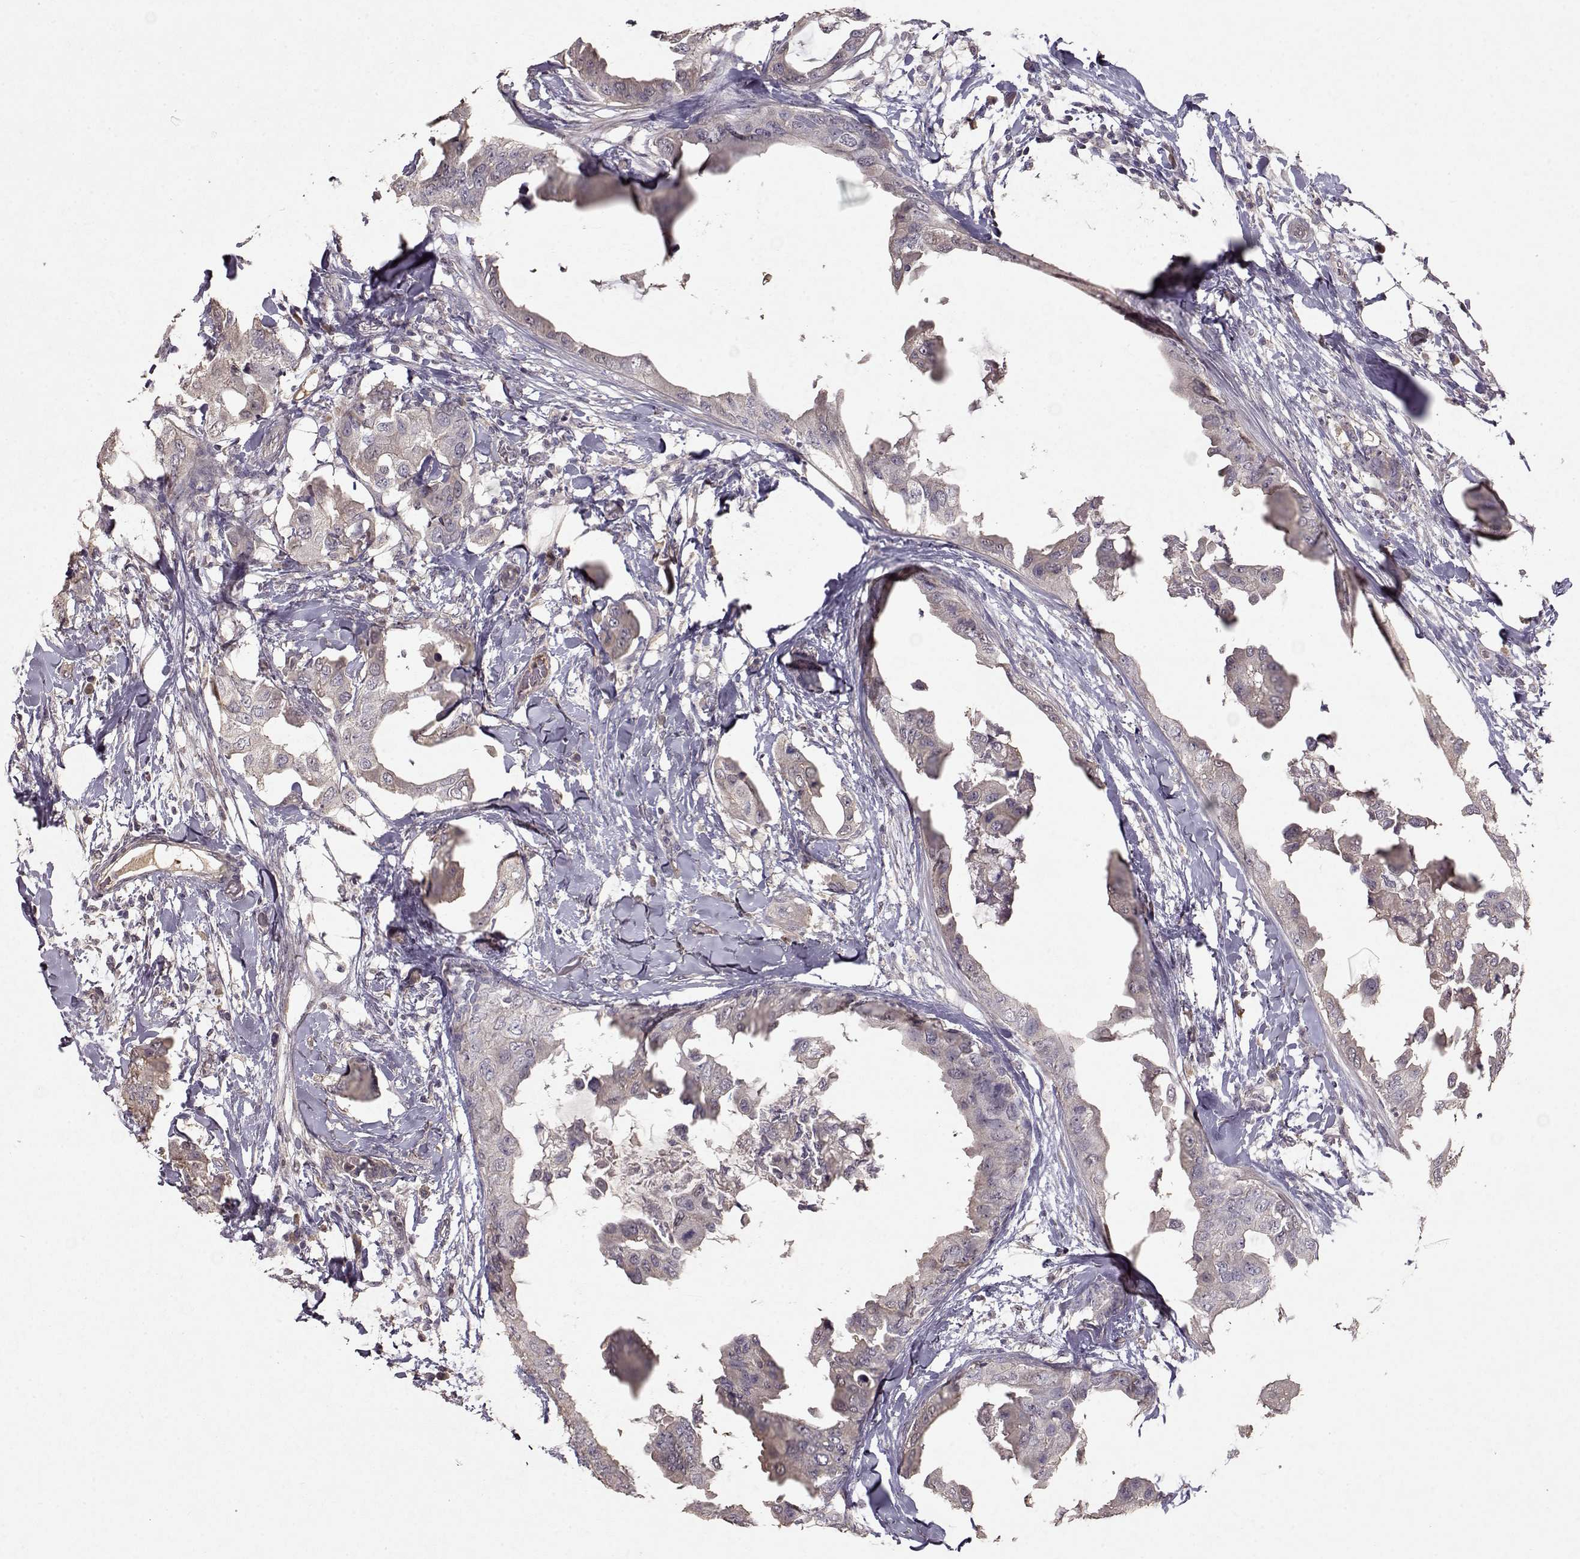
{"staining": {"intensity": "weak", "quantity": "25%-75%", "location": "cytoplasmic/membranous"}, "tissue": "breast cancer", "cell_type": "Tumor cells", "image_type": "cancer", "snomed": [{"axis": "morphology", "description": "Normal tissue, NOS"}, {"axis": "morphology", "description": "Duct carcinoma"}, {"axis": "topography", "description": "Breast"}], "caption": "Immunohistochemical staining of breast infiltrating ductal carcinoma displays low levels of weak cytoplasmic/membranous protein expression in about 25%-75% of tumor cells.", "gene": "PMCH", "patient": {"sex": "female", "age": 40}}